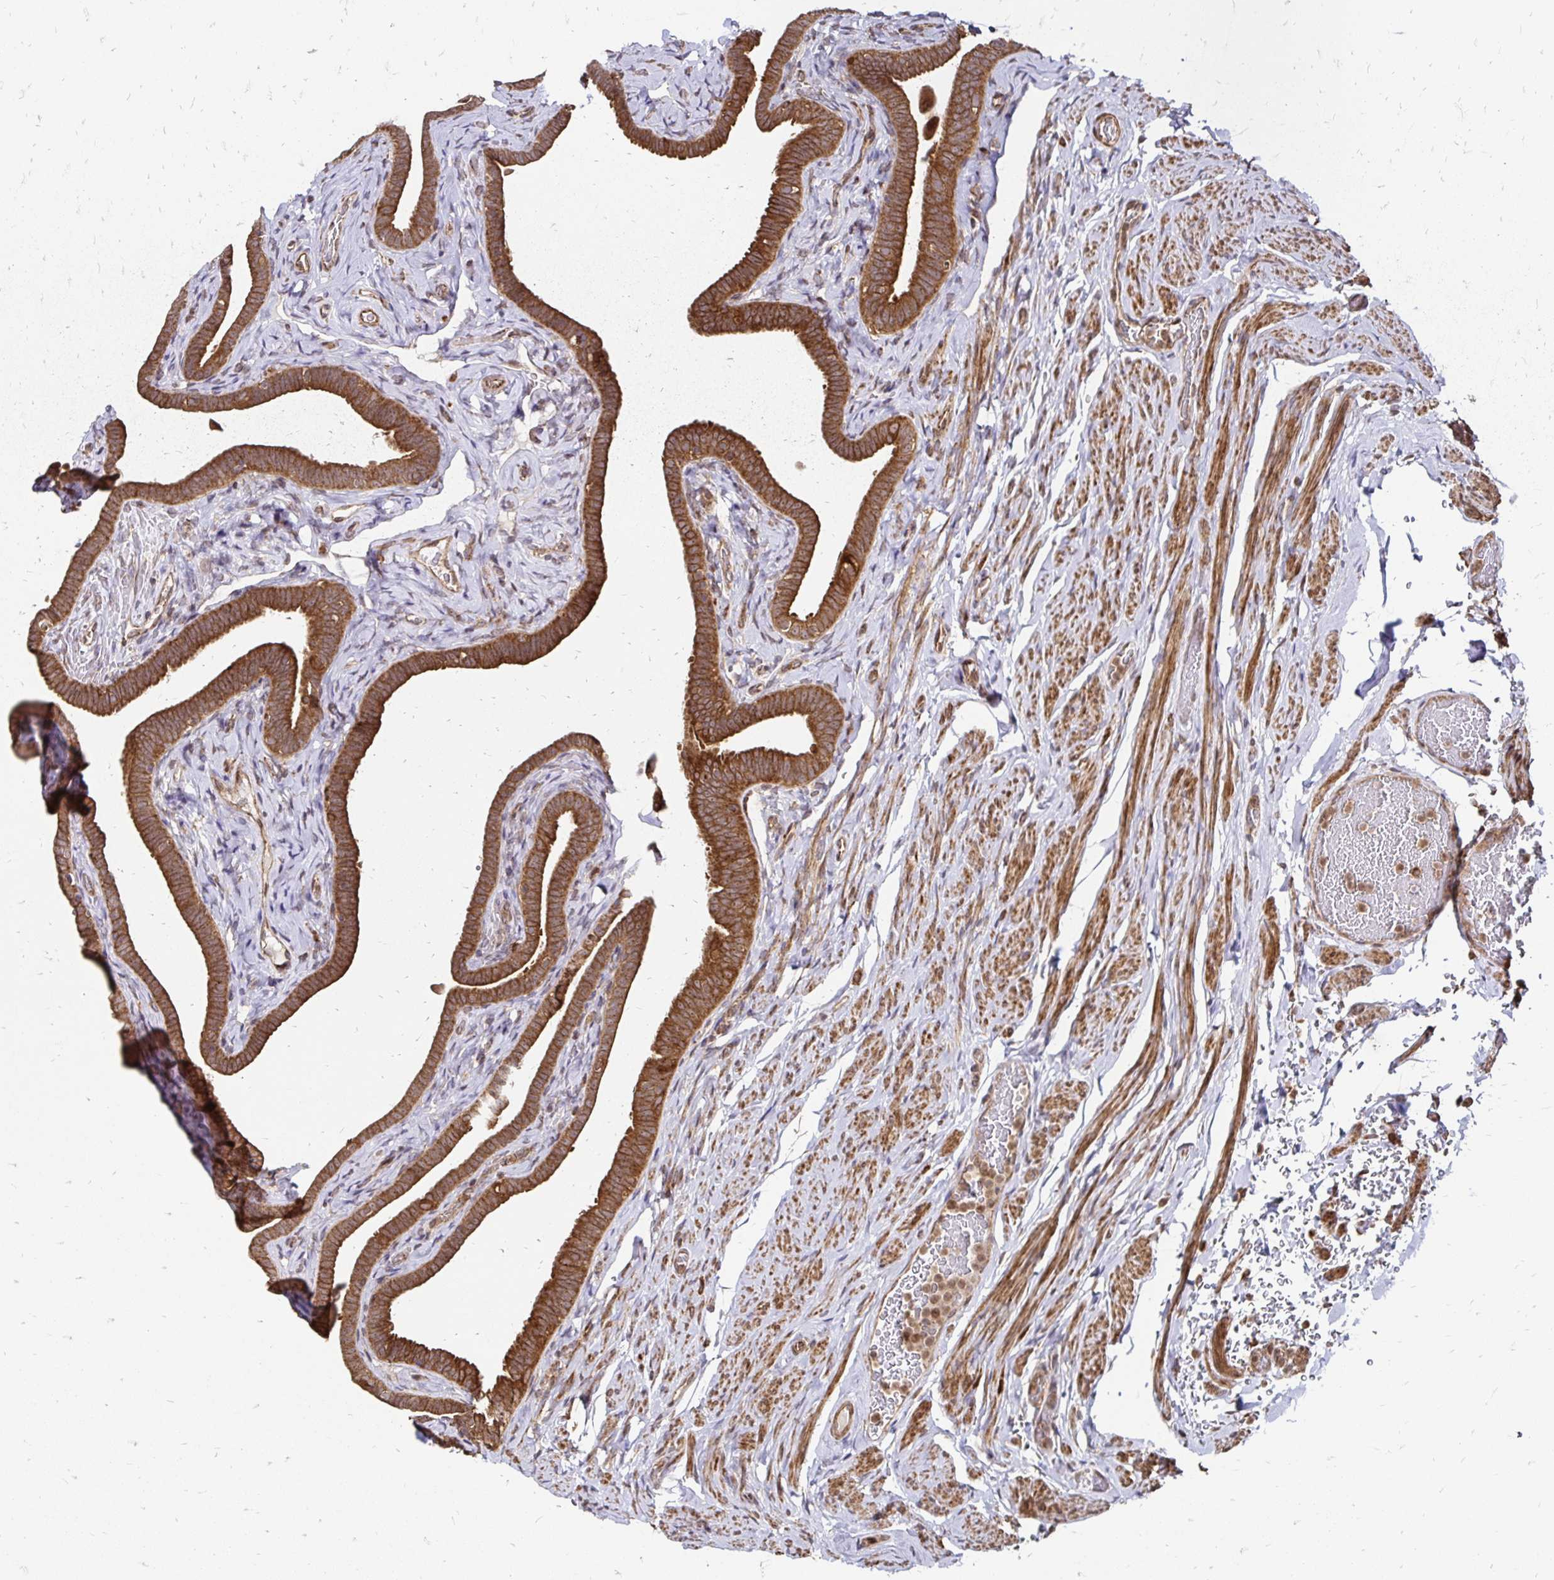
{"staining": {"intensity": "strong", "quantity": ">75%", "location": "cytoplasmic/membranous"}, "tissue": "fallopian tube", "cell_type": "Glandular cells", "image_type": "normal", "snomed": [{"axis": "morphology", "description": "Normal tissue, NOS"}, {"axis": "topography", "description": "Fallopian tube"}], "caption": "Glandular cells reveal strong cytoplasmic/membranous positivity in about >75% of cells in normal fallopian tube. (DAB = brown stain, brightfield microscopy at high magnification).", "gene": "ZW10", "patient": {"sex": "female", "age": 69}}